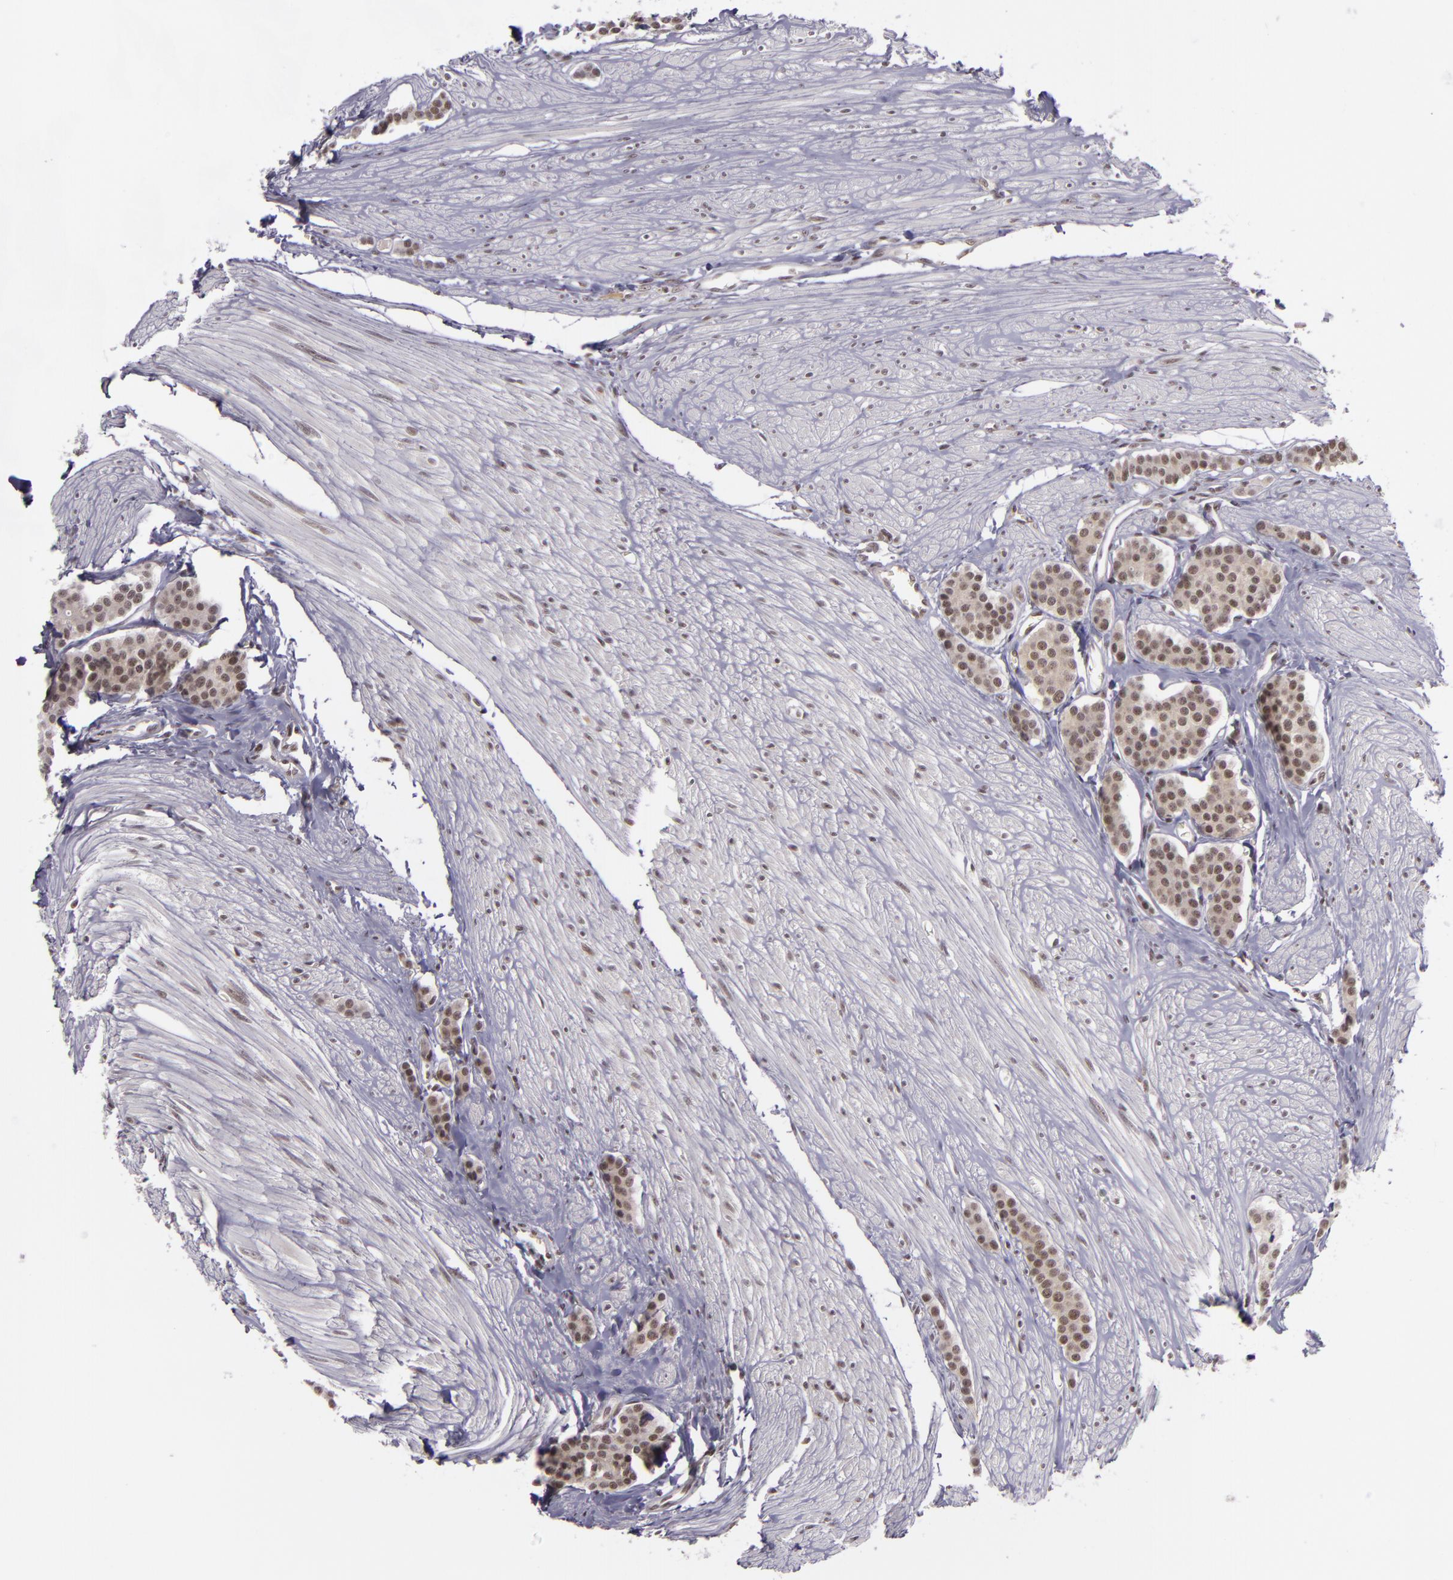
{"staining": {"intensity": "weak", "quantity": ">75%", "location": "nuclear"}, "tissue": "carcinoid", "cell_type": "Tumor cells", "image_type": "cancer", "snomed": [{"axis": "morphology", "description": "Carcinoid, malignant, NOS"}, {"axis": "topography", "description": "Small intestine"}], "caption": "A brown stain labels weak nuclear positivity of a protein in malignant carcinoid tumor cells.", "gene": "ZFX", "patient": {"sex": "male", "age": 60}}